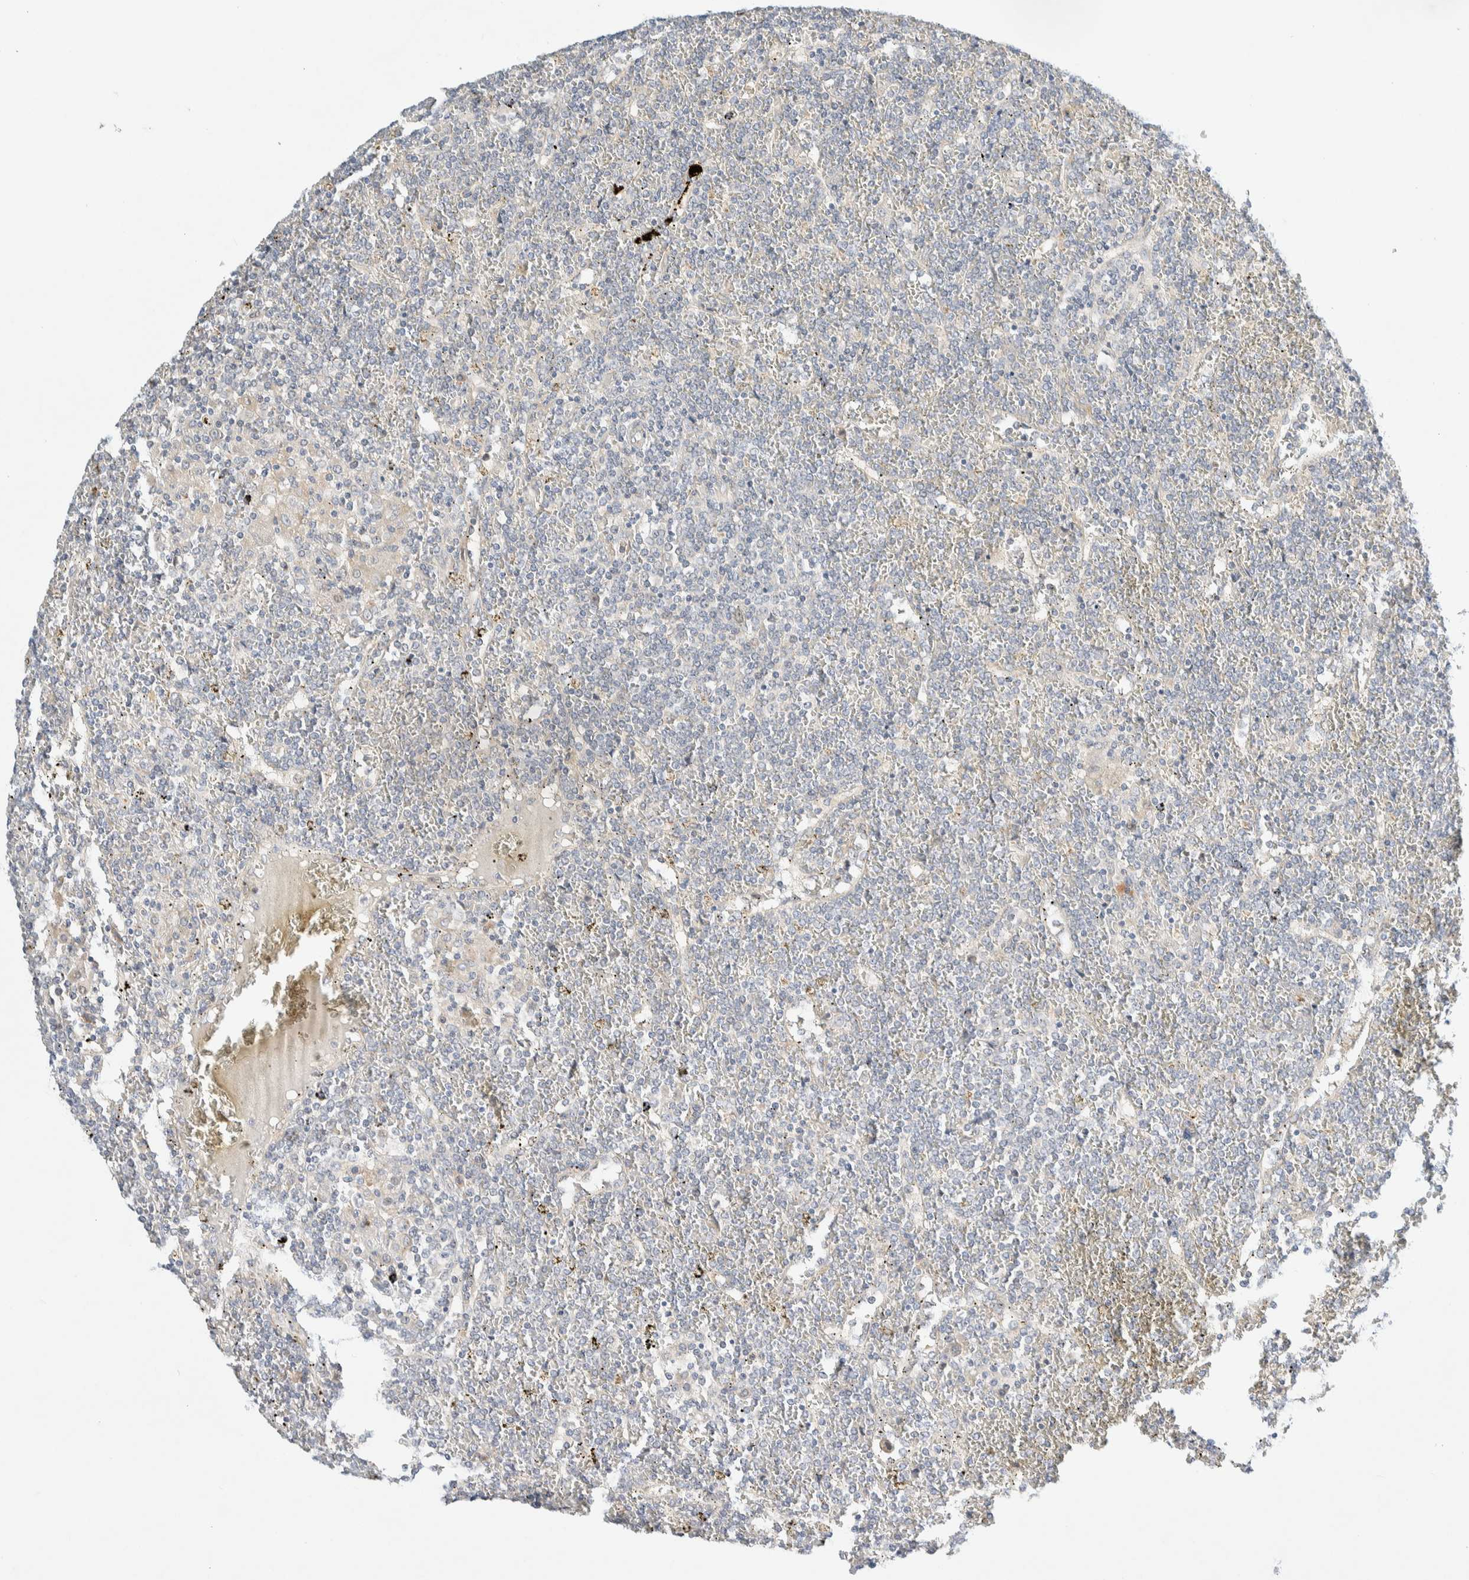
{"staining": {"intensity": "negative", "quantity": "none", "location": "none"}, "tissue": "lymphoma", "cell_type": "Tumor cells", "image_type": "cancer", "snomed": [{"axis": "morphology", "description": "Malignant lymphoma, non-Hodgkin's type, Low grade"}, {"axis": "topography", "description": "Spleen"}], "caption": "DAB (3,3'-diaminobenzidine) immunohistochemical staining of lymphoma displays no significant staining in tumor cells.", "gene": "TMEM184B", "patient": {"sex": "female", "age": 19}}